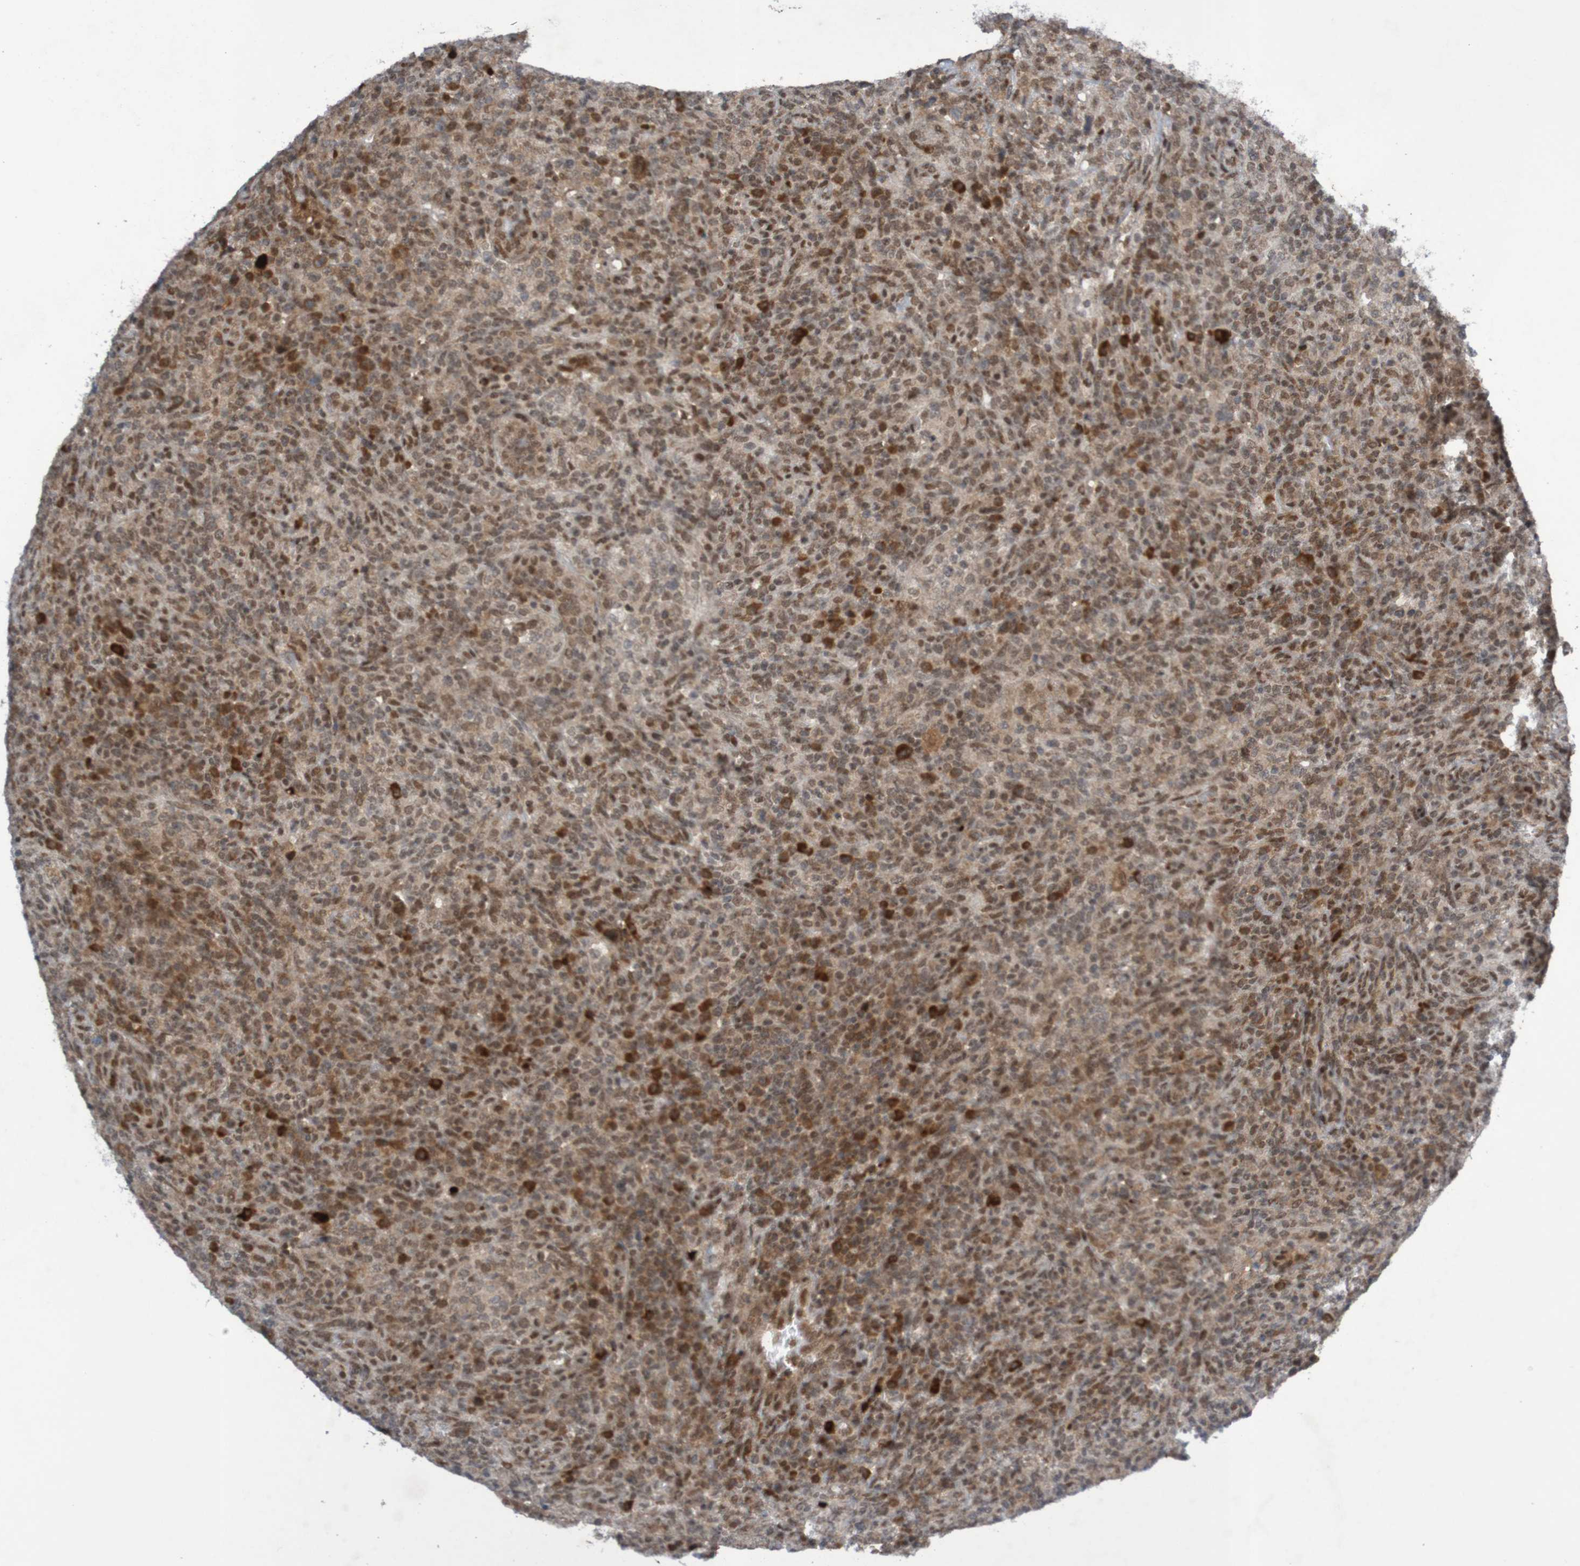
{"staining": {"intensity": "strong", "quantity": "25%-75%", "location": "cytoplasmic/membranous,nuclear"}, "tissue": "lymphoma", "cell_type": "Tumor cells", "image_type": "cancer", "snomed": [{"axis": "morphology", "description": "Malignant lymphoma, non-Hodgkin's type, High grade"}, {"axis": "topography", "description": "Lymph node"}], "caption": "Immunohistochemical staining of human lymphoma shows high levels of strong cytoplasmic/membranous and nuclear protein expression in about 25%-75% of tumor cells. Nuclei are stained in blue.", "gene": "ITLN1", "patient": {"sex": "female", "age": 76}}